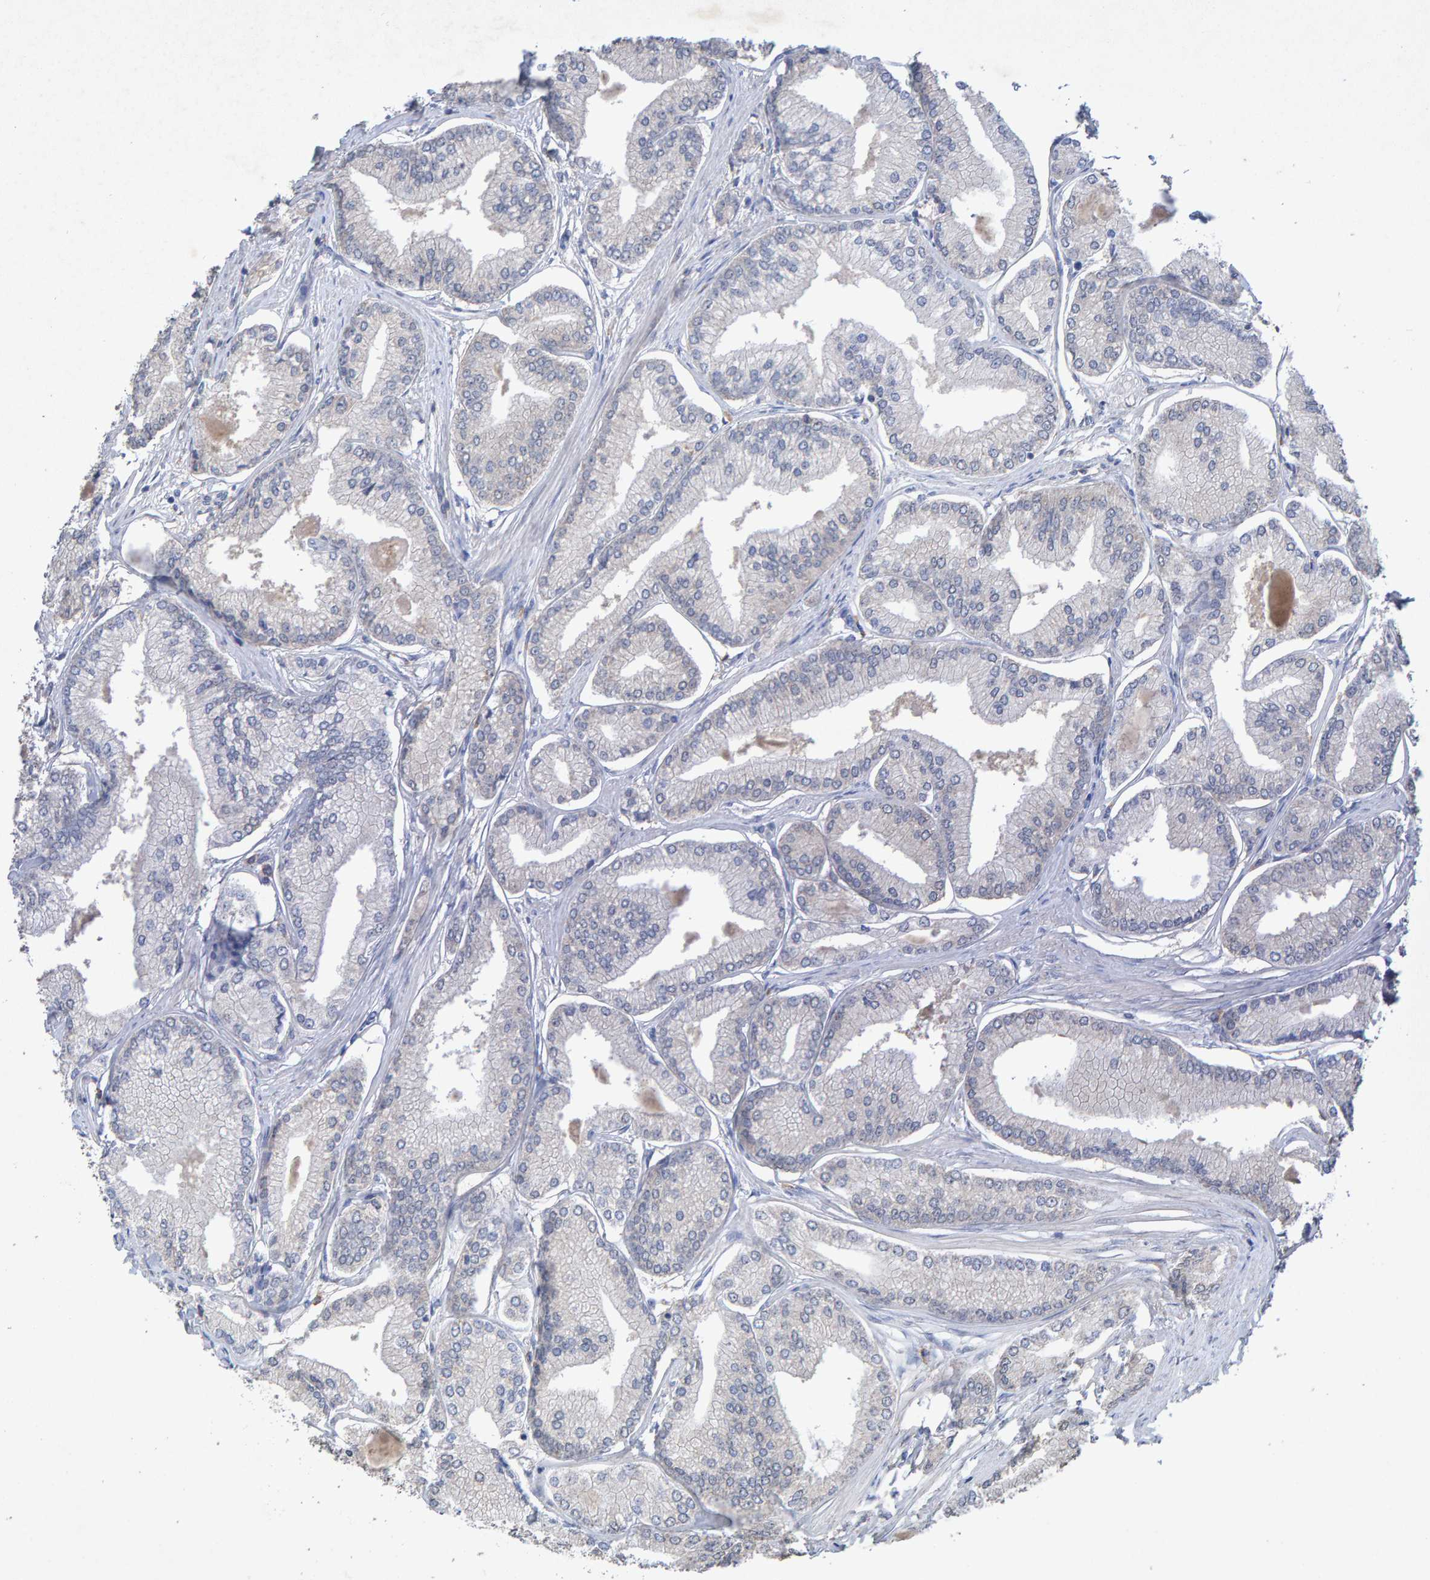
{"staining": {"intensity": "negative", "quantity": "none", "location": "none"}, "tissue": "prostate cancer", "cell_type": "Tumor cells", "image_type": "cancer", "snomed": [{"axis": "morphology", "description": "Adenocarcinoma, Low grade"}, {"axis": "topography", "description": "Prostate"}], "caption": "Protein analysis of low-grade adenocarcinoma (prostate) displays no significant positivity in tumor cells. The staining is performed using DAB (3,3'-diaminobenzidine) brown chromogen with nuclei counter-stained in using hematoxylin.", "gene": "CTH", "patient": {"sex": "male", "age": 52}}